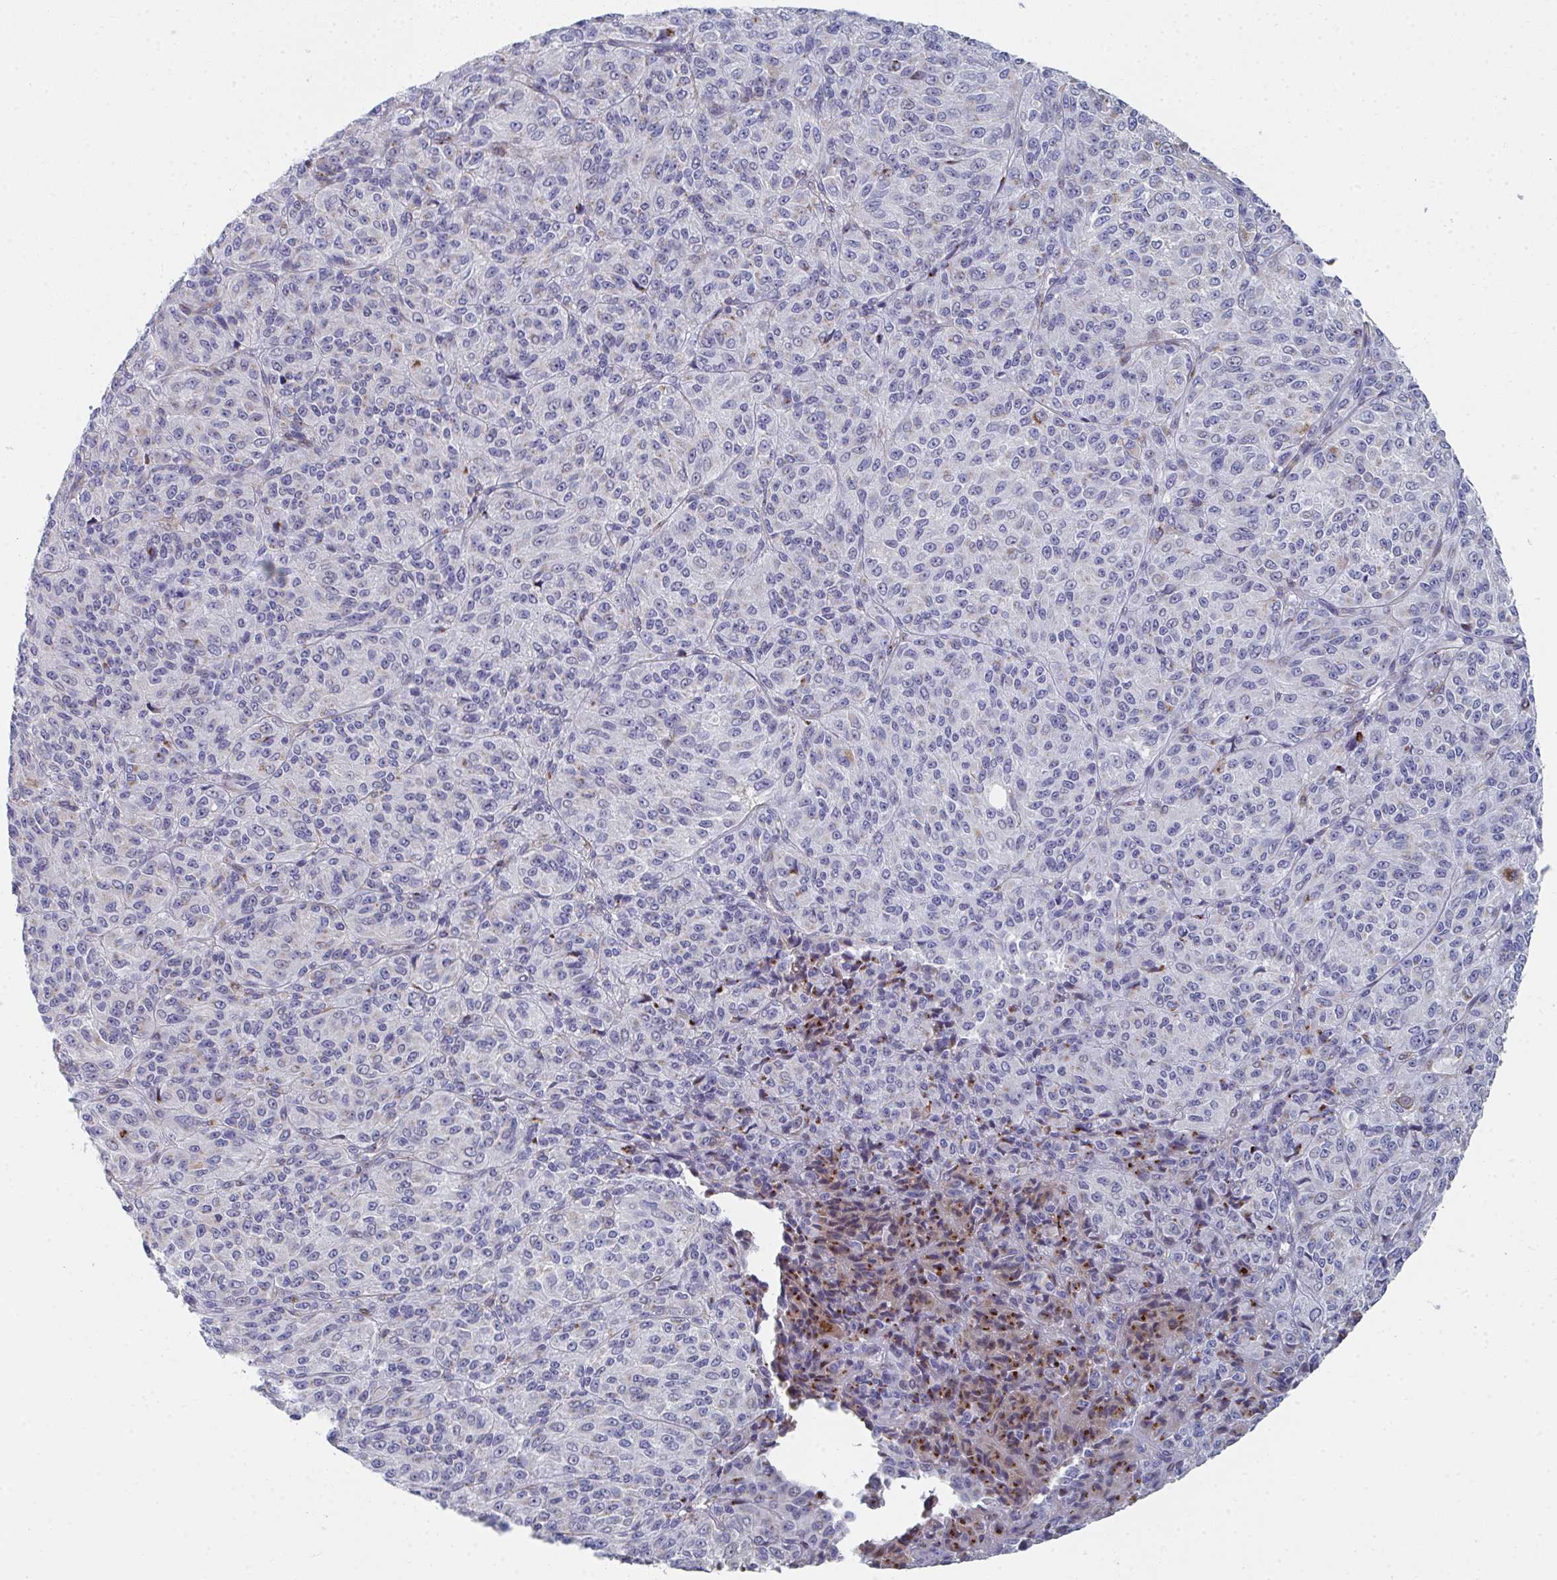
{"staining": {"intensity": "negative", "quantity": "none", "location": "none"}, "tissue": "melanoma", "cell_type": "Tumor cells", "image_type": "cancer", "snomed": [{"axis": "morphology", "description": "Malignant melanoma, Metastatic site"}, {"axis": "topography", "description": "Brain"}], "caption": "Immunohistochemical staining of malignant melanoma (metastatic site) shows no significant expression in tumor cells.", "gene": "PSMG1", "patient": {"sex": "female", "age": 56}}